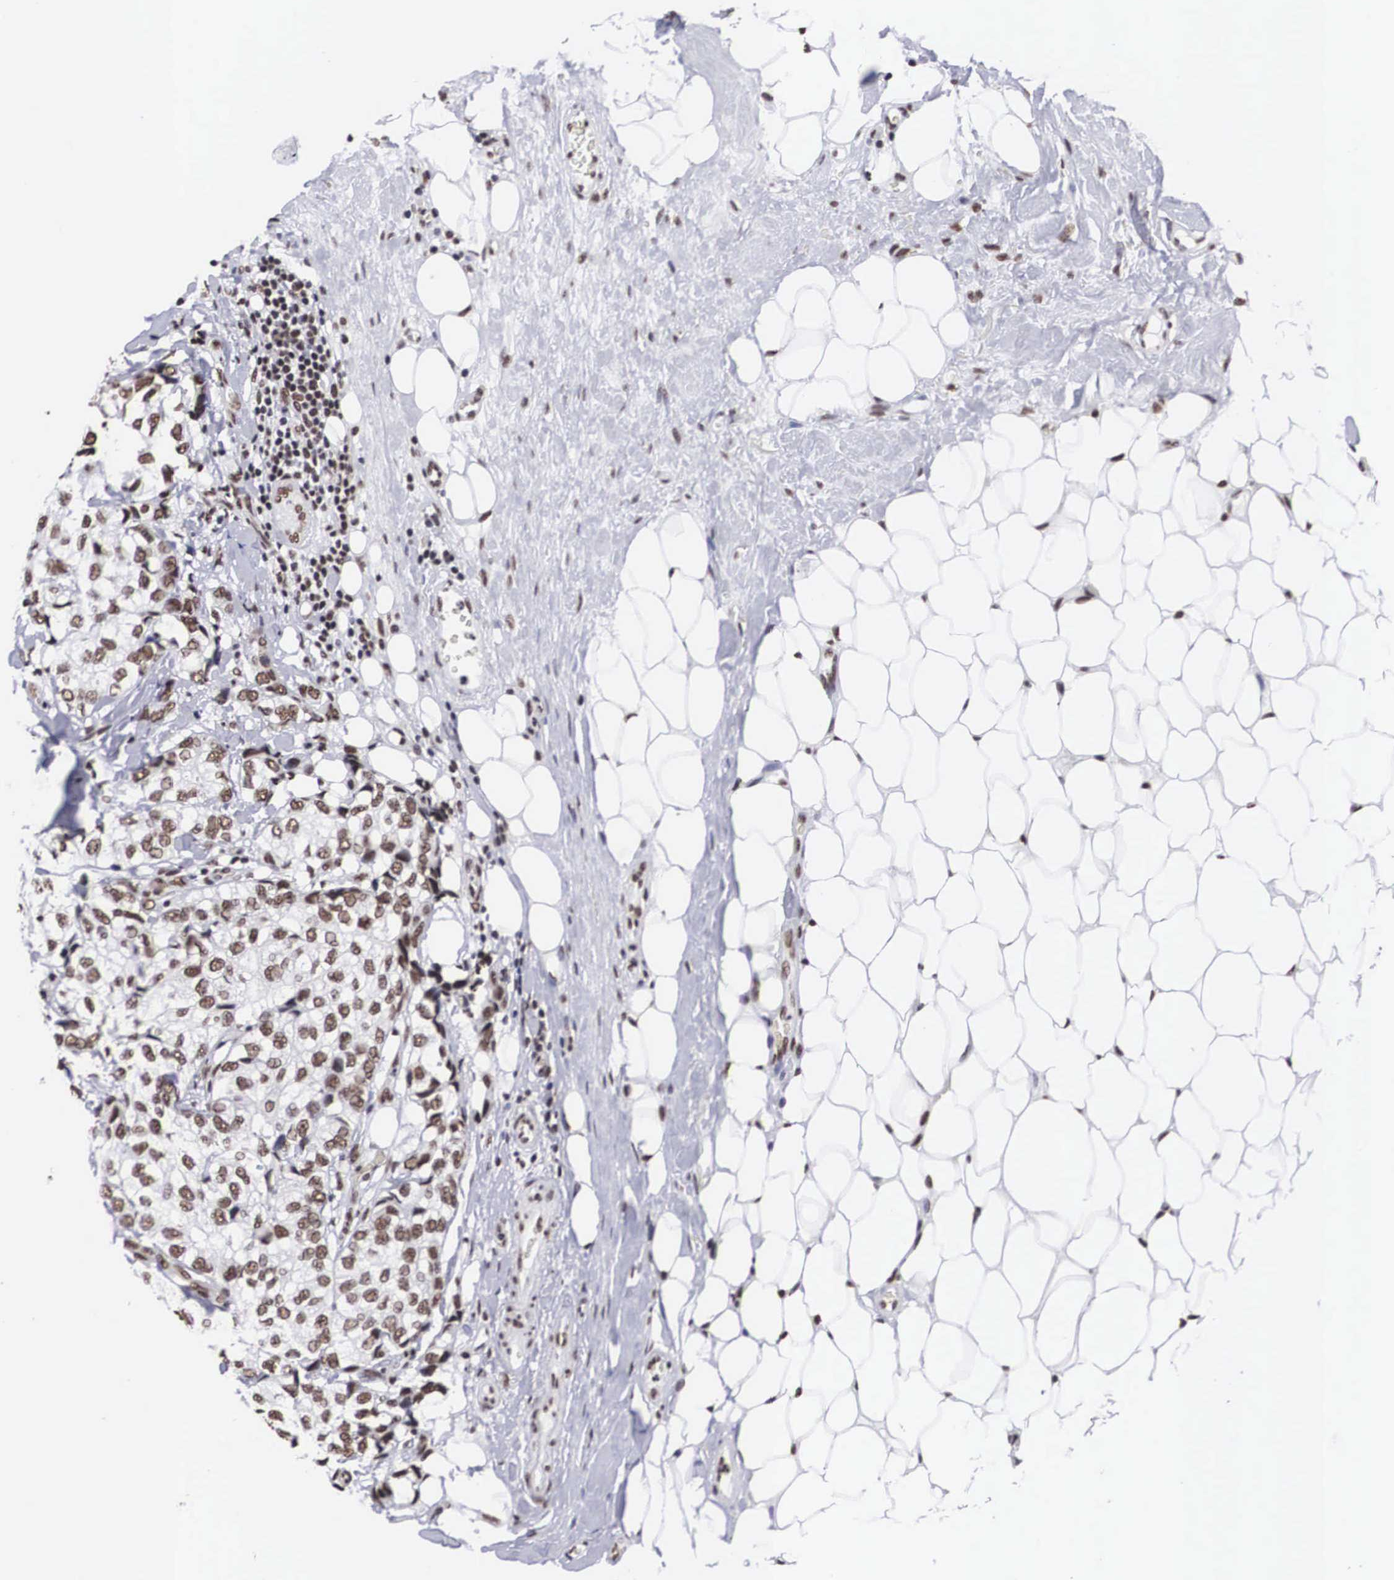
{"staining": {"intensity": "moderate", "quantity": ">75%", "location": "nuclear"}, "tissue": "breast cancer", "cell_type": "Tumor cells", "image_type": "cancer", "snomed": [{"axis": "morphology", "description": "Duct carcinoma"}, {"axis": "topography", "description": "Breast"}], "caption": "This is a micrograph of immunohistochemistry (IHC) staining of breast cancer, which shows moderate expression in the nuclear of tumor cells.", "gene": "ACIN1", "patient": {"sex": "female", "age": 68}}